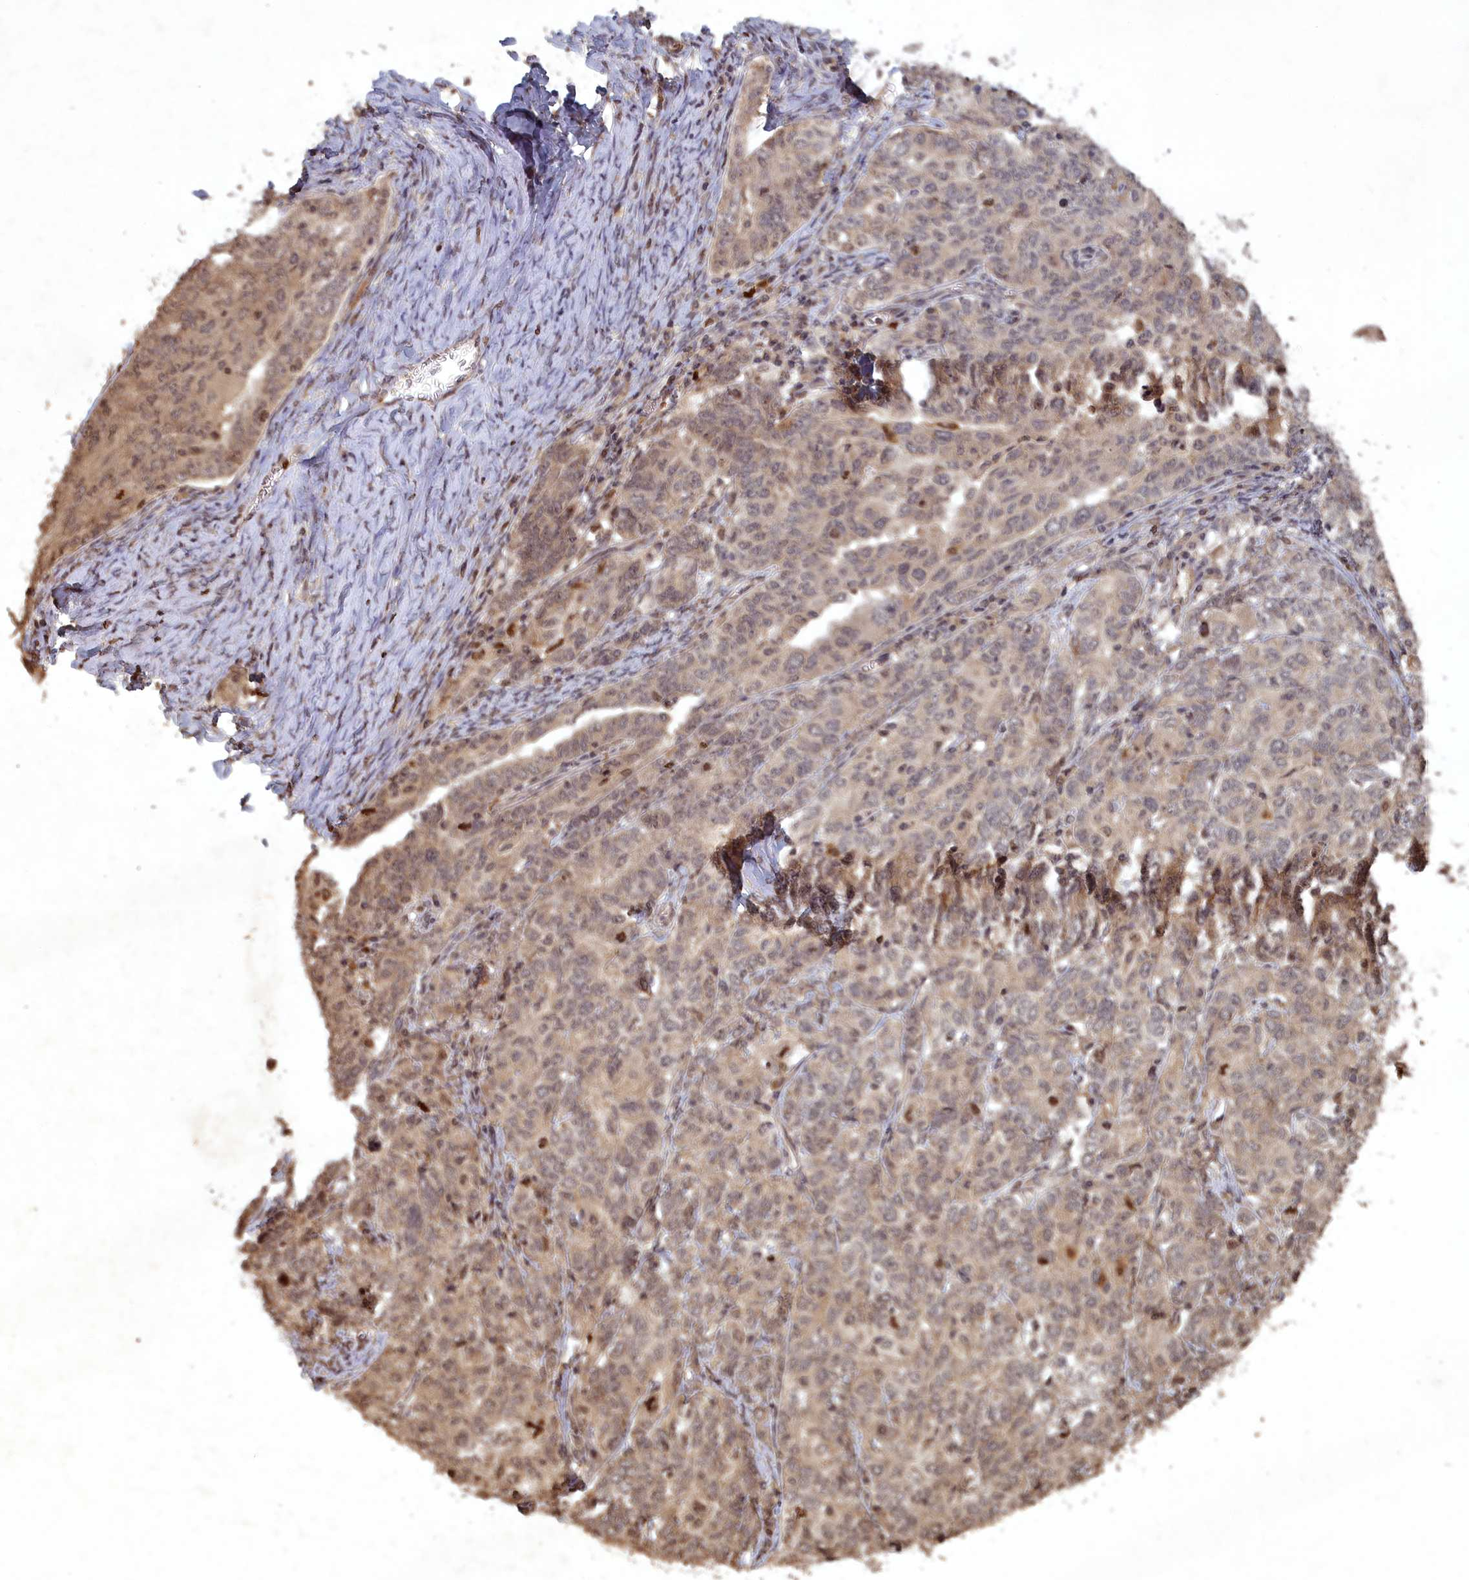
{"staining": {"intensity": "weak", "quantity": ">75%", "location": "cytoplasmic/membranous,nuclear"}, "tissue": "ovarian cancer", "cell_type": "Tumor cells", "image_type": "cancer", "snomed": [{"axis": "morphology", "description": "Carcinoma, endometroid"}, {"axis": "topography", "description": "Ovary"}], "caption": "This image displays immunohistochemistry (IHC) staining of ovarian endometroid carcinoma, with low weak cytoplasmic/membranous and nuclear positivity in about >75% of tumor cells.", "gene": "SRMS", "patient": {"sex": "female", "age": 62}}